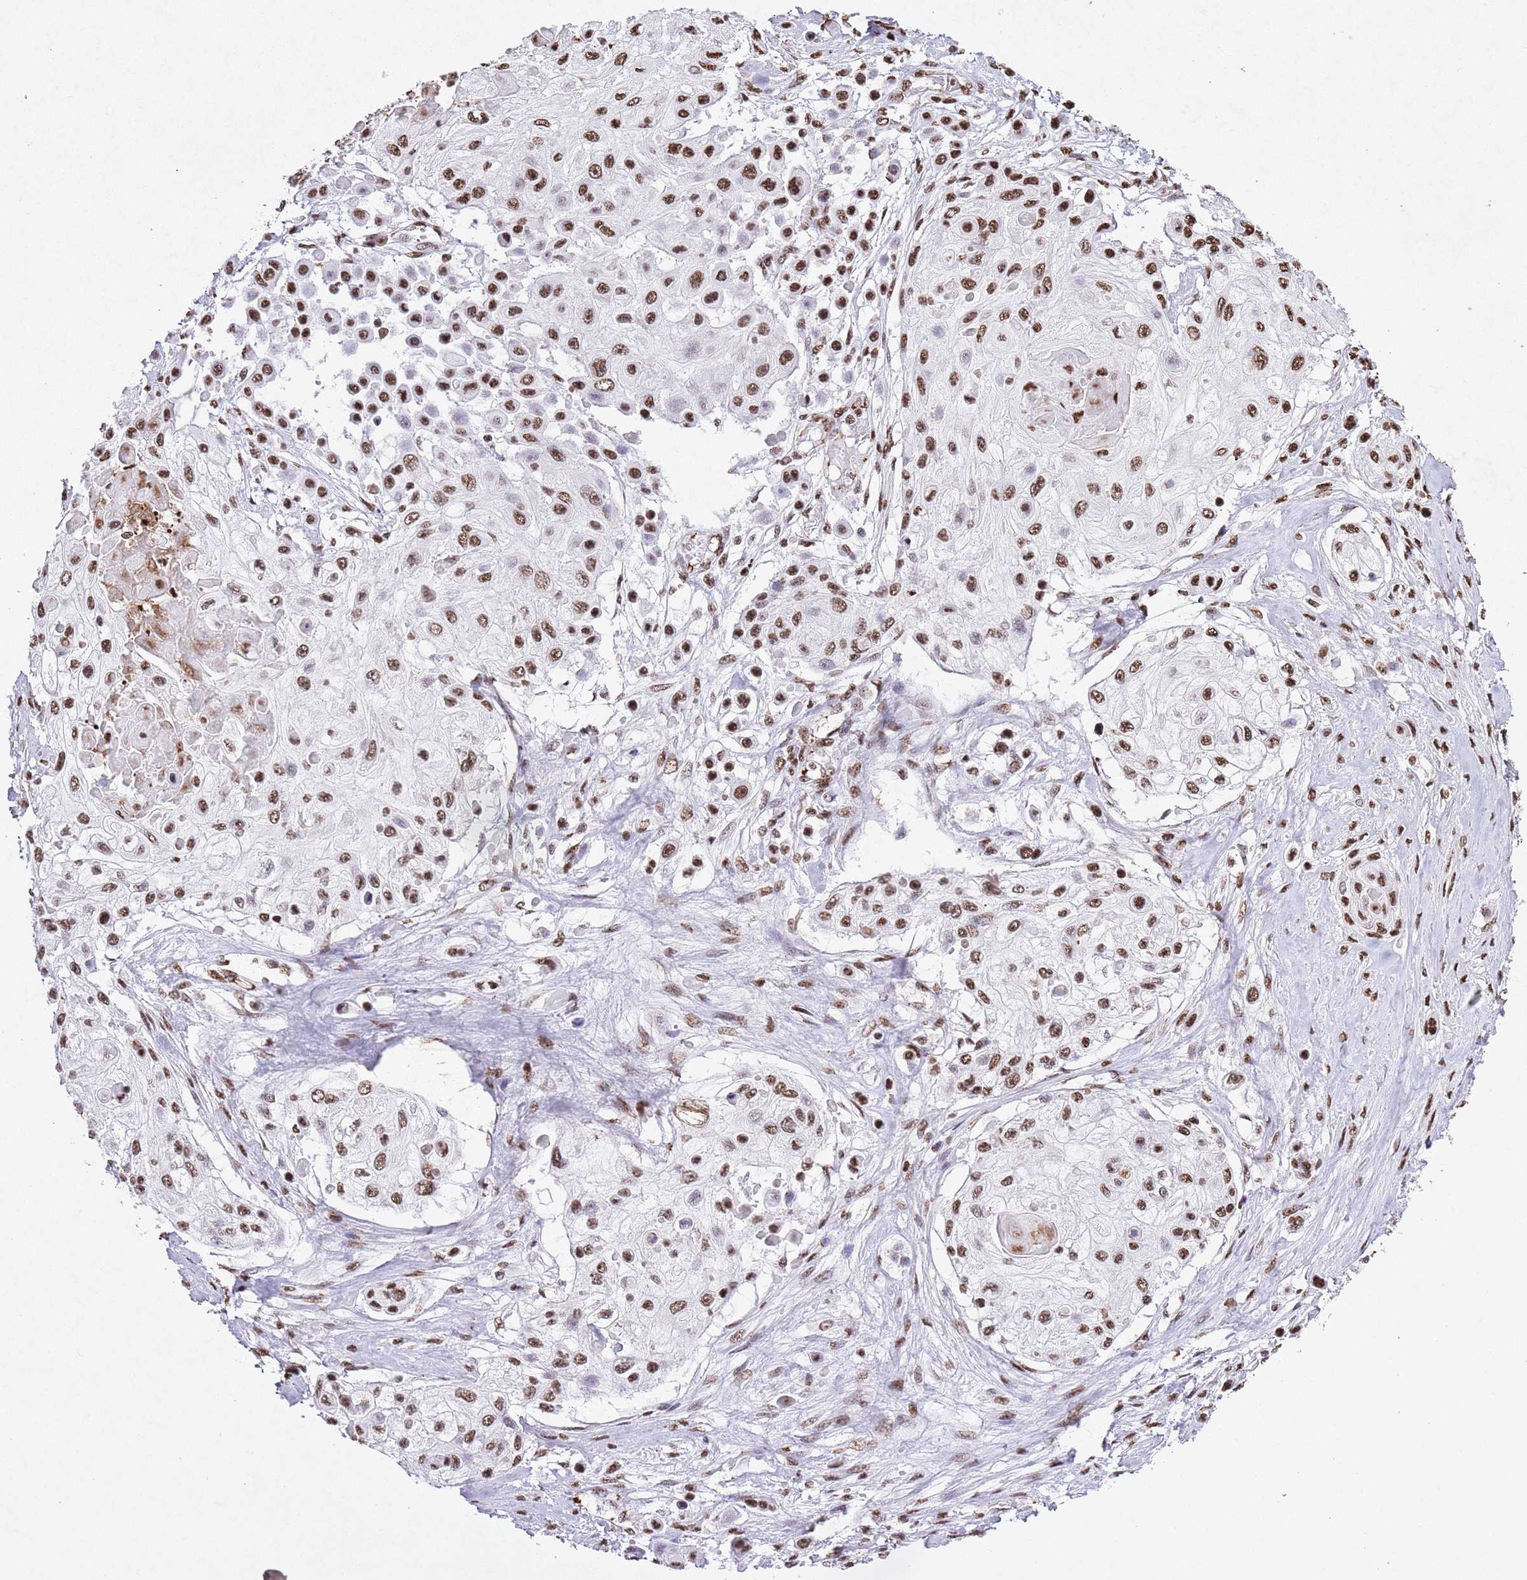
{"staining": {"intensity": "moderate", "quantity": ">75%", "location": "nuclear"}, "tissue": "skin cancer", "cell_type": "Tumor cells", "image_type": "cancer", "snomed": [{"axis": "morphology", "description": "Squamous cell carcinoma, NOS"}, {"axis": "topography", "description": "Skin"}], "caption": "Immunohistochemistry of human skin cancer demonstrates medium levels of moderate nuclear staining in approximately >75% of tumor cells.", "gene": "BMAL1", "patient": {"sex": "male", "age": 67}}